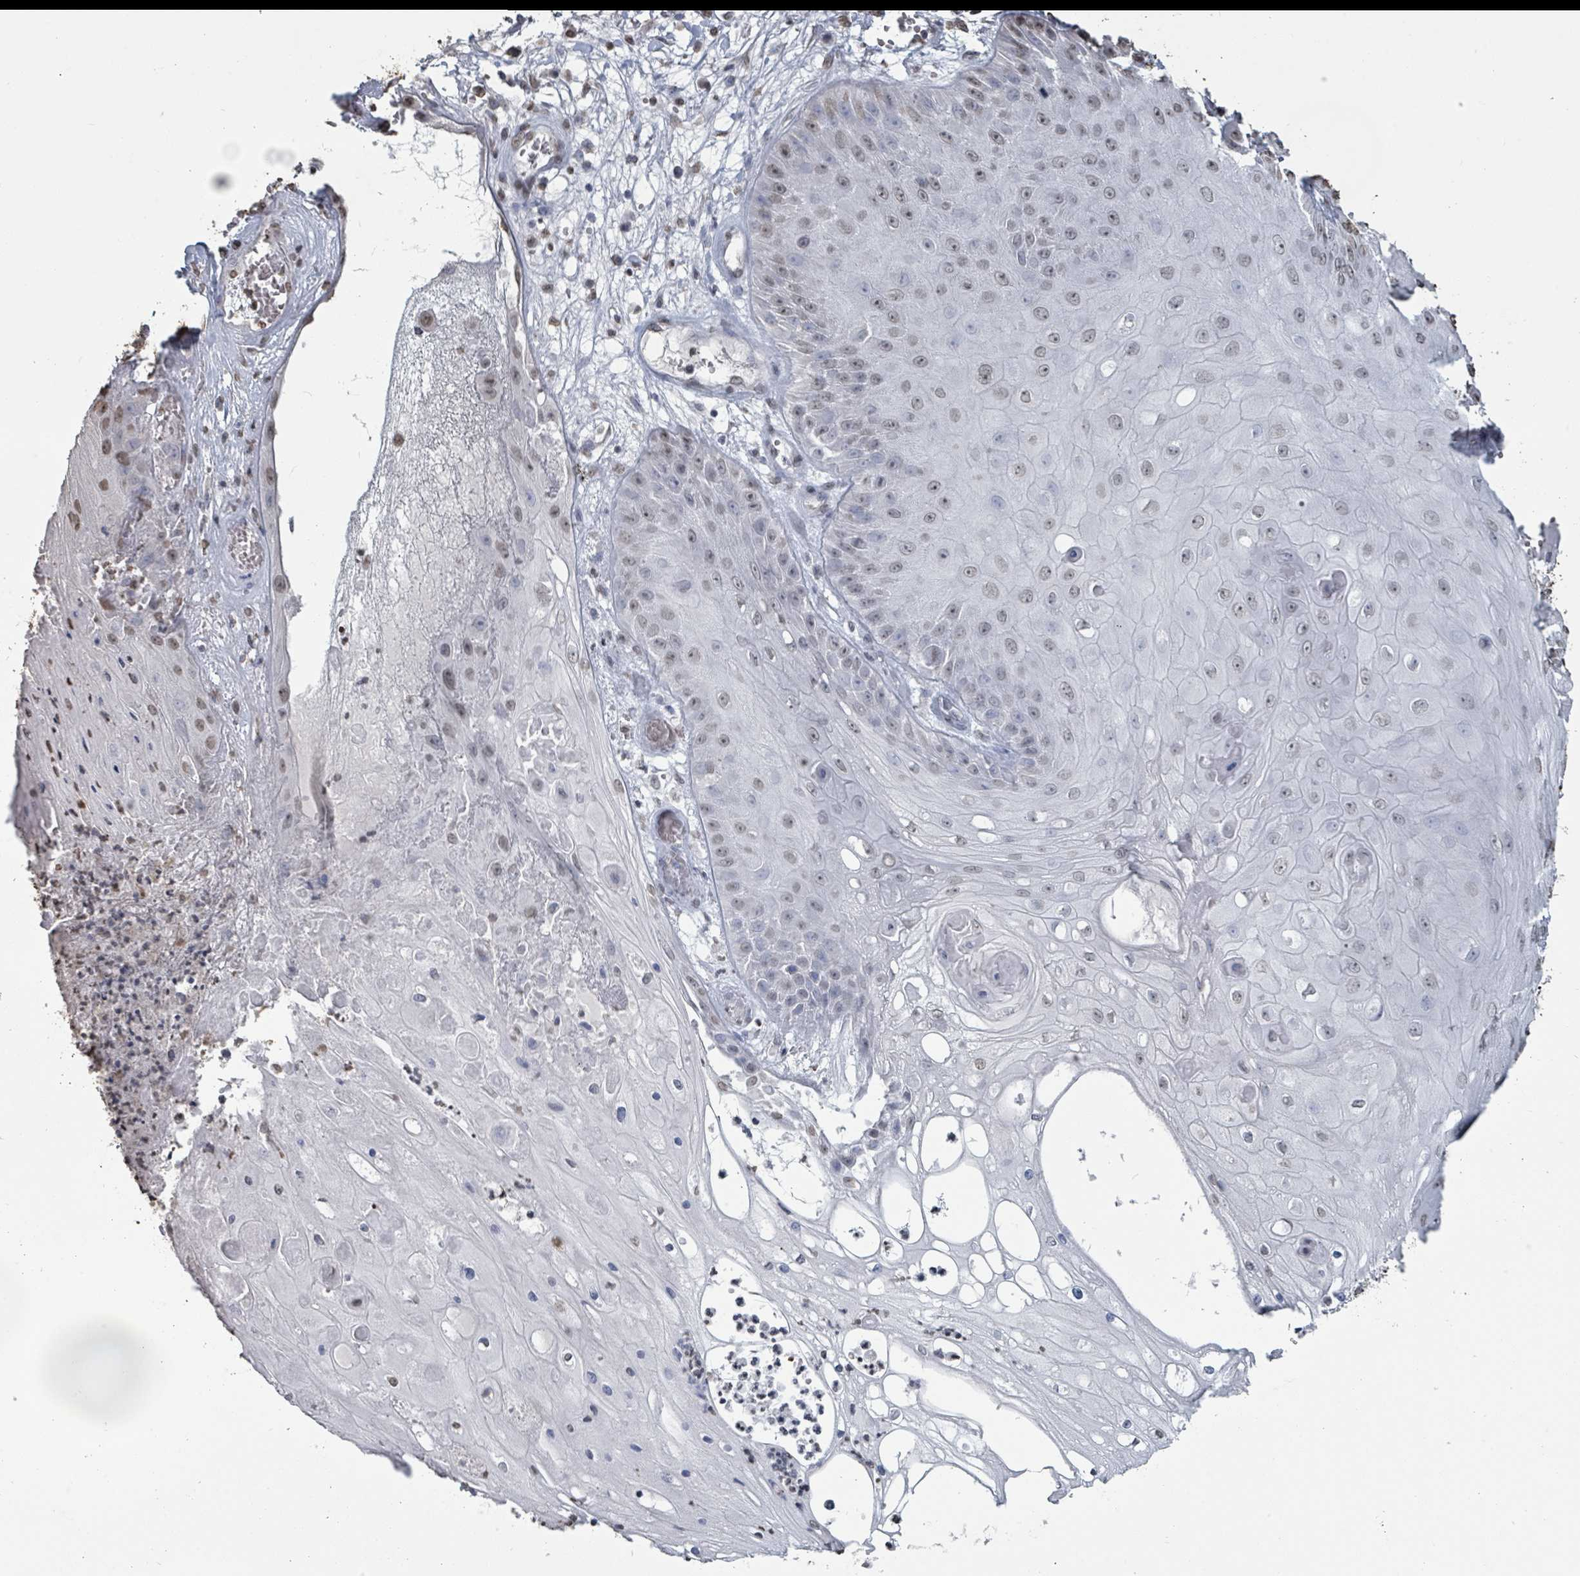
{"staining": {"intensity": "weak", "quantity": "<25%", "location": "nuclear"}, "tissue": "skin cancer", "cell_type": "Tumor cells", "image_type": "cancer", "snomed": [{"axis": "morphology", "description": "Squamous cell carcinoma, NOS"}, {"axis": "topography", "description": "Skin"}], "caption": "Photomicrograph shows no significant protein positivity in tumor cells of skin squamous cell carcinoma.", "gene": "MRPS12", "patient": {"sex": "male", "age": 70}}